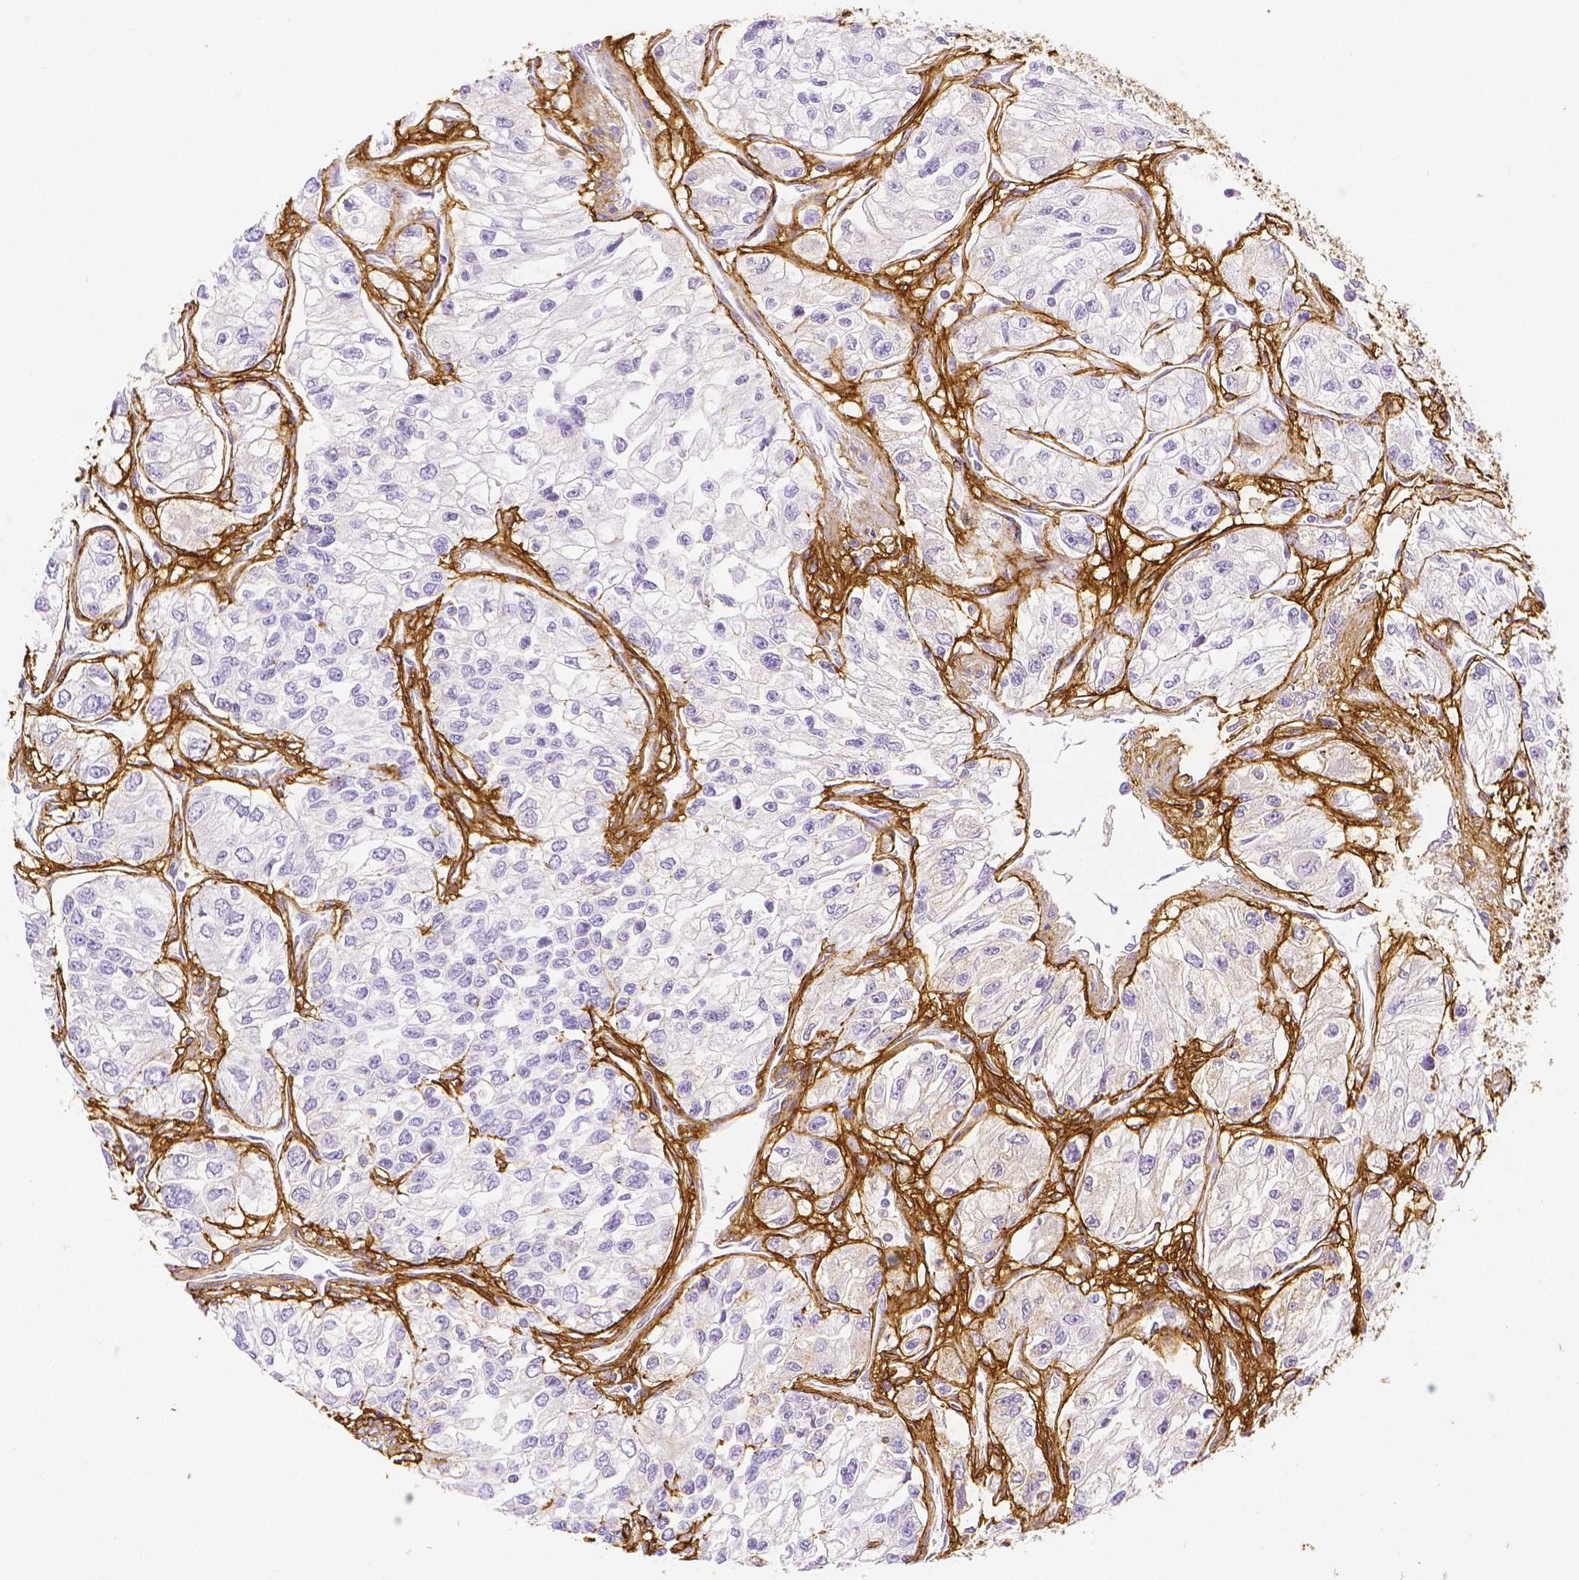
{"staining": {"intensity": "negative", "quantity": "none", "location": "none"}, "tissue": "renal cancer", "cell_type": "Tumor cells", "image_type": "cancer", "snomed": [{"axis": "morphology", "description": "Adenocarcinoma, NOS"}, {"axis": "topography", "description": "Kidney"}], "caption": "Micrograph shows no significant protein positivity in tumor cells of adenocarcinoma (renal). (Stains: DAB (3,3'-diaminobenzidine) immunohistochemistry (IHC) with hematoxylin counter stain, Microscopy: brightfield microscopy at high magnification).", "gene": "FBN1", "patient": {"sex": "female", "age": 59}}